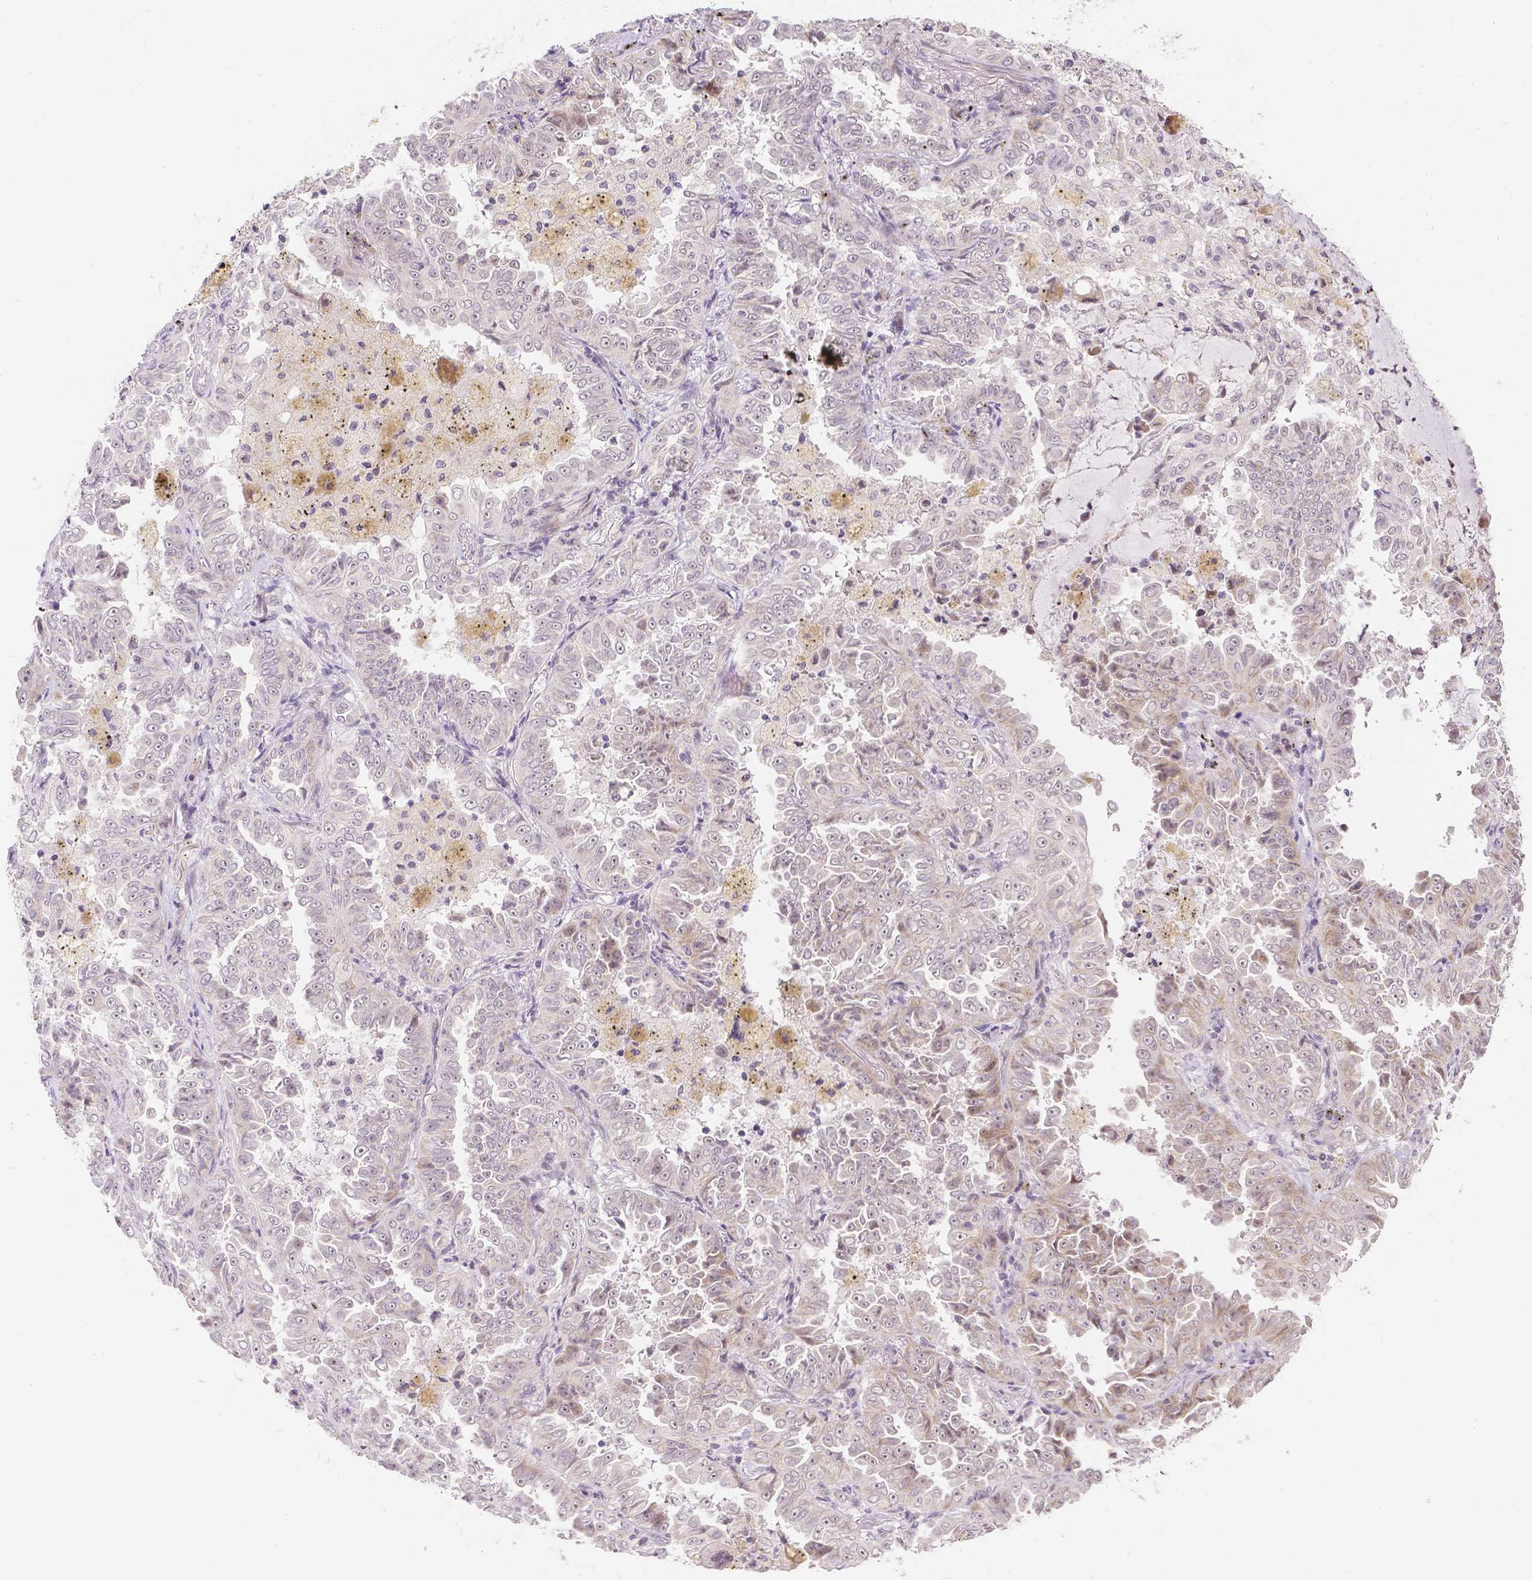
{"staining": {"intensity": "negative", "quantity": "none", "location": "none"}, "tissue": "lung cancer", "cell_type": "Tumor cells", "image_type": "cancer", "snomed": [{"axis": "morphology", "description": "Adenocarcinoma, NOS"}, {"axis": "topography", "description": "Lung"}], "caption": "This is an immunohistochemistry (IHC) micrograph of lung cancer. There is no expression in tumor cells.", "gene": "ZNF280B", "patient": {"sex": "female", "age": 52}}